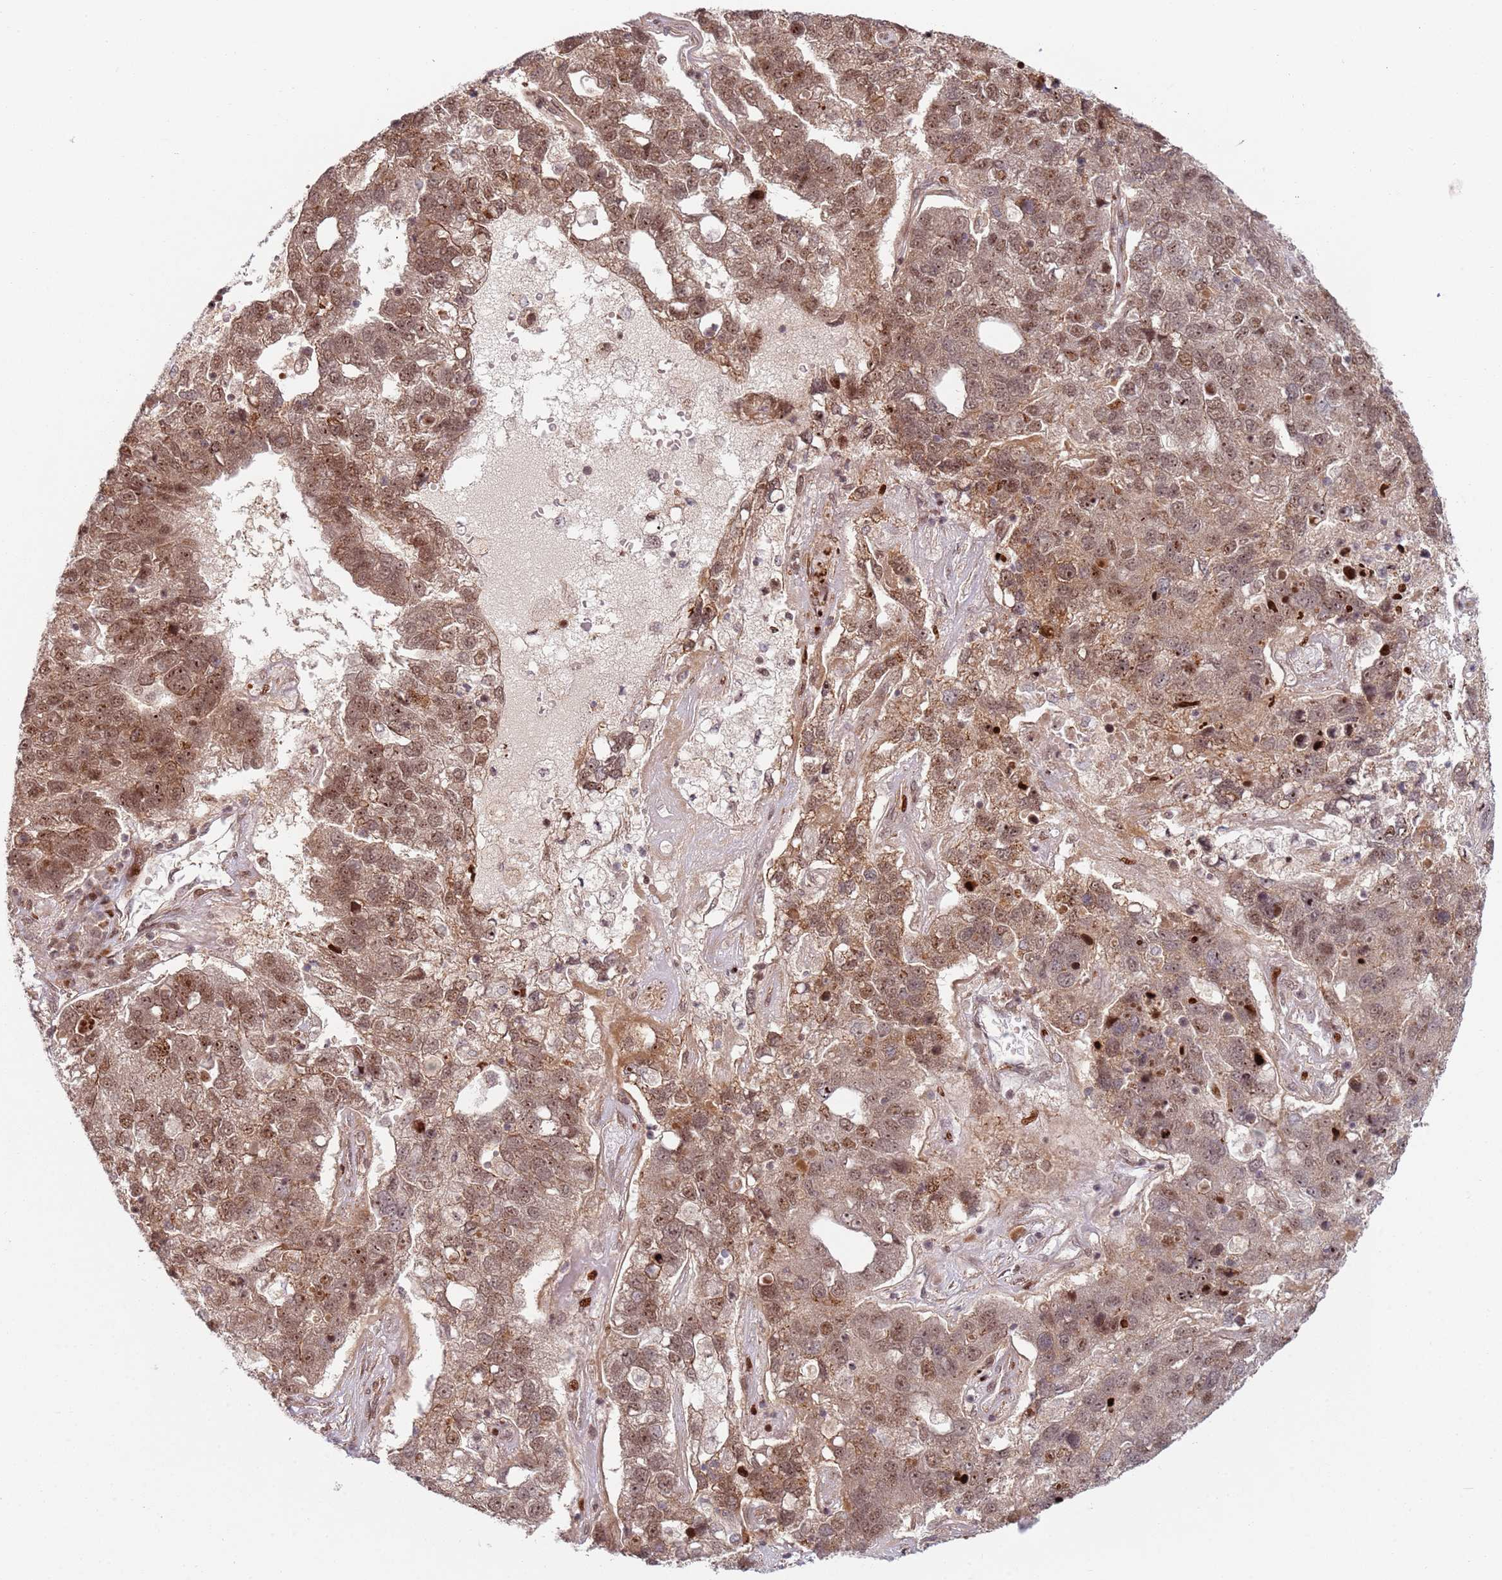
{"staining": {"intensity": "moderate", "quantity": ">75%", "location": "nuclear"}, "tissue": "pancreatic cancer", "cell_type": "Tumor cells", "image_type": "cancer", "snomed": [{"axis": "morphology", "description": "Adenocarcinoma, NOS"}, {"axis": "topography", "description": "Pancreas"}], "caption": "Immunohistochemical staining of human pancreatic cancer reveals medium levels of moderate nuclear positivity in approximately >75% of tumor cells. (IHC, brightfield microscopy, high magnification).", "gene": "TMEM233", "patient": {"sex": "female", "age": 61}}